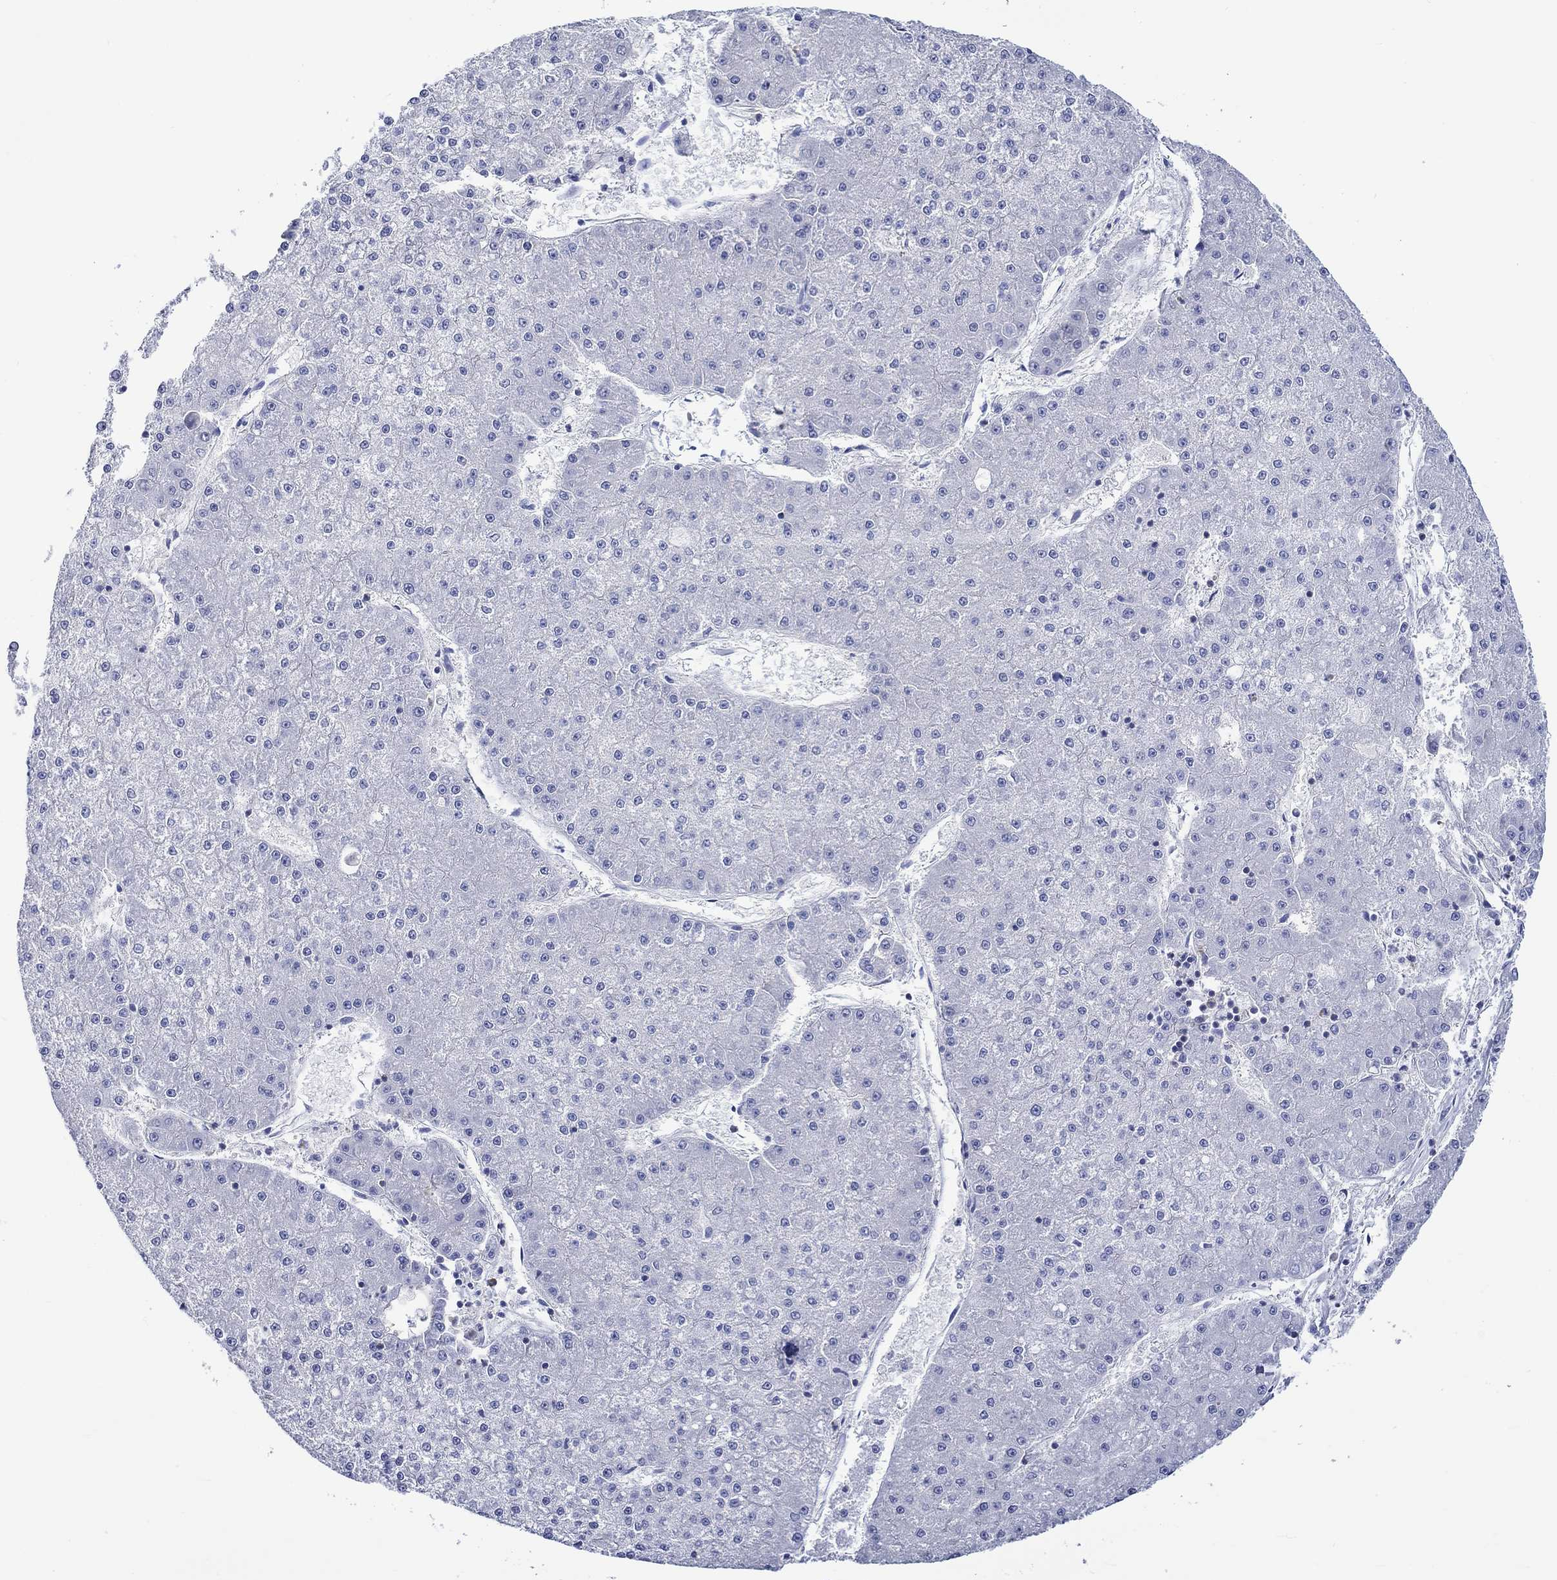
{"staining": {"intensity": "negative", "quantity": "none", "location": "none"}, "tissue": "liver cancer", "cell_type": "Tumor cells", "image_type": "cancer", "snomed": [{"axis": "morphology", "description": "Carcinoma, Hepatocellular, NOS"}, {"axis": "topography", "description": "Liver"}], "caption": "There is no significant staining in tumor cells of liver cancer.", "gene": "NRIP3", "patient": {"sex": "male", "age": 73}}